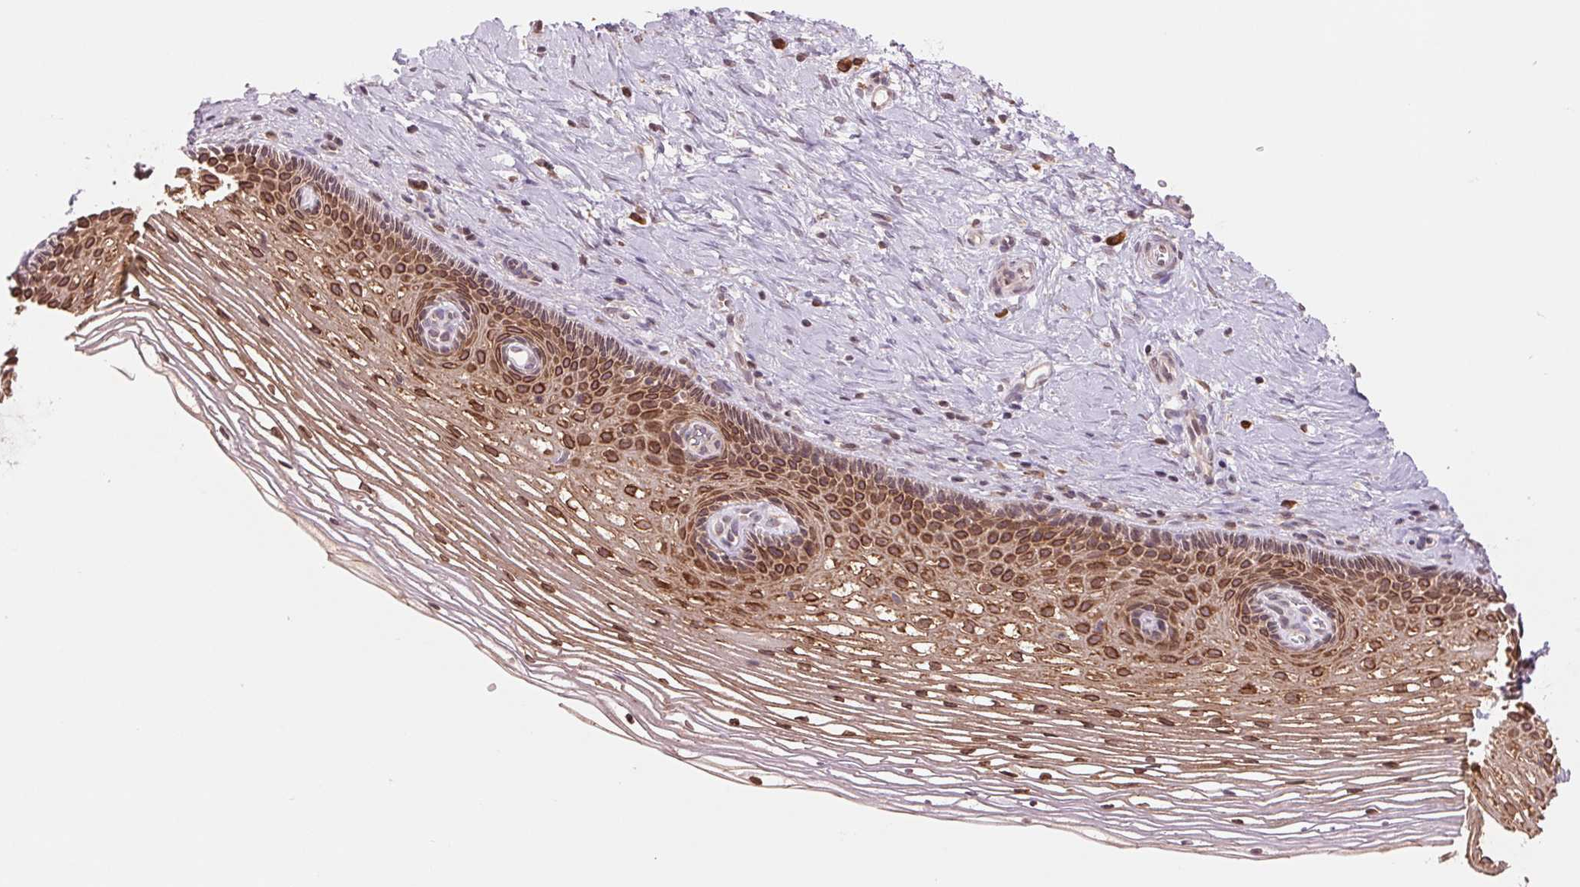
{"staining": {"intensity": "moderate", "quantity": ">75%", "location": "cytoplasmic/membranous"}, "tissue": "cervix", "cell_type": "Squamous epithelial cells", "image_type": "normal", "snomed": [{"axis": "morphology", "description": "Normal tissue, NOS"}, {"axis": "topography", "description": "Cervix"}], "caption": "Approximately >75% of squamous epithelial cells in benign cervix display moderate cytoplasmic/membranous protein positivity as visualized by brown immunohistochemical staining.", "gene": "TECR", "patient": {"sex": "female", "age": 34}}